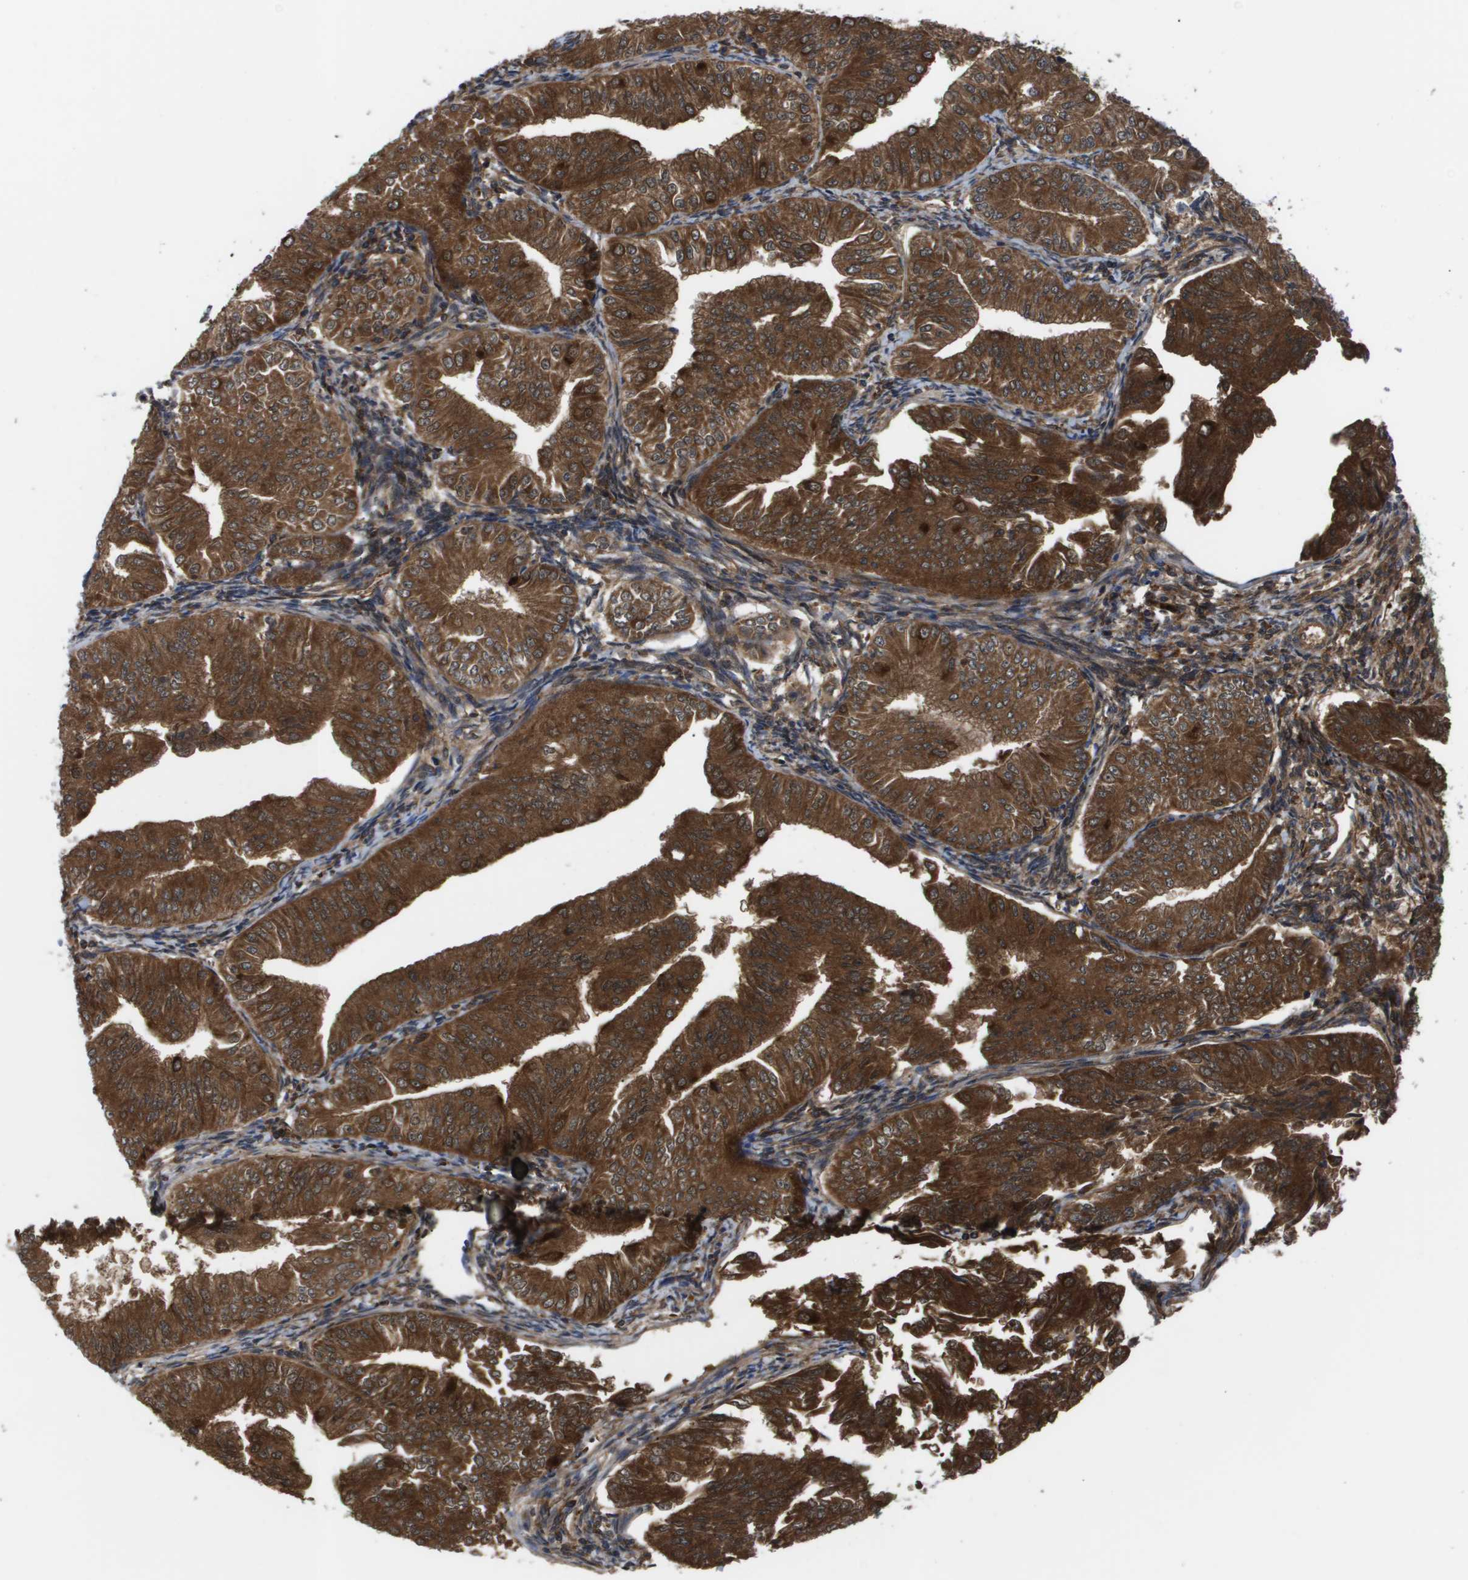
{"staining": {"intensity": "strong", "quantity": ">75%", "location": "cytoplasmic/membranous"}, "tissue": "endometrial cancer", "cell_type": "Tumor cells", "image_type": "cancer", "snomed": [{"axis": "morphology", "description": "Normal tissue, NOS"}, {"axis": "morphology", "description": "Adenocarcinoma, NOS"}, {"axis": "topography", "description": "Endometrium"}], "caption": "Human endometrial cancer stained with a protein marker exhibits strong staining in tumor cells.", "gene": "SERPINA6", "patient": {"sex": "female", "age": 53}}